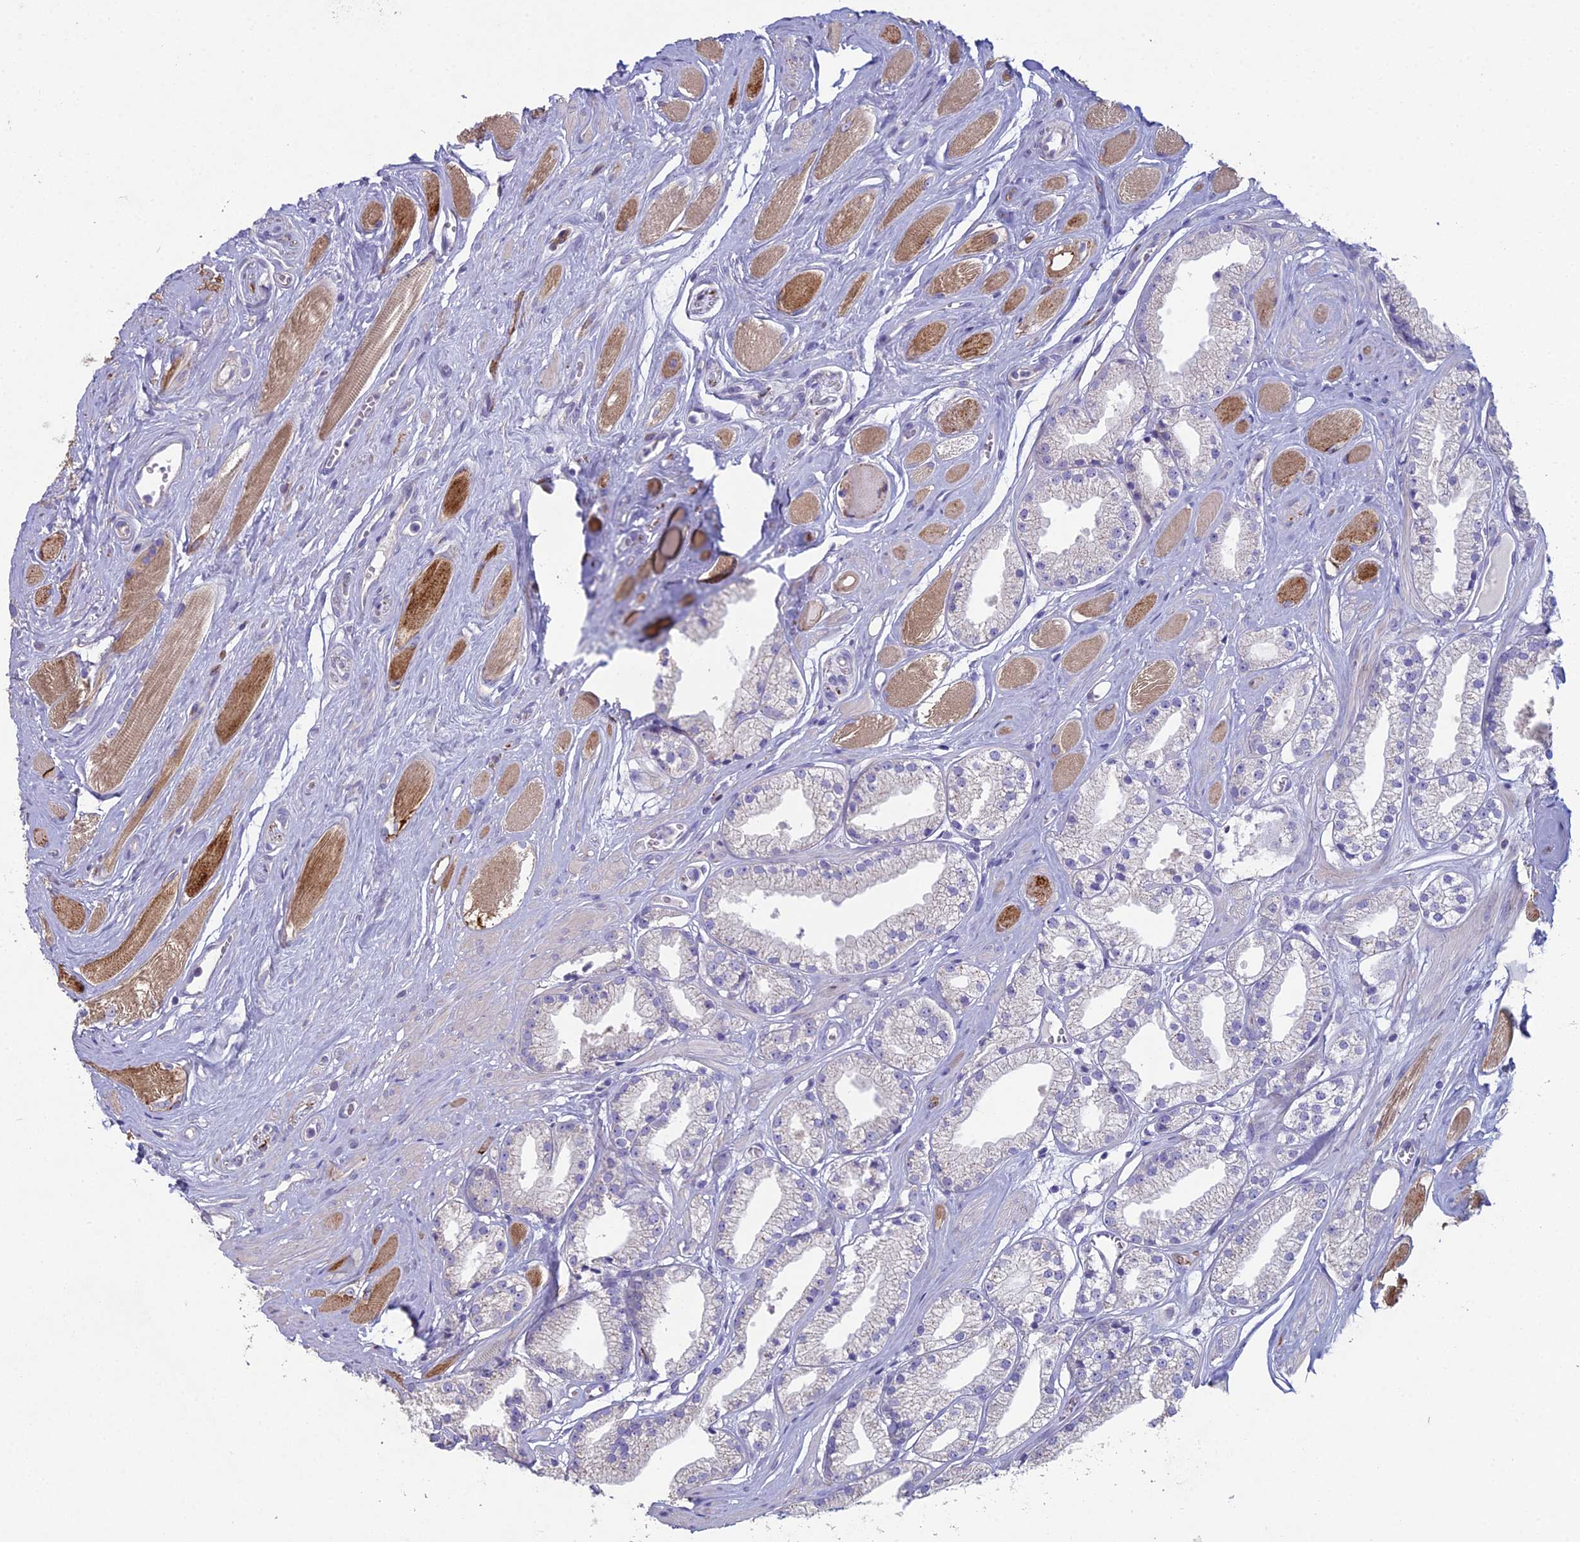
{"staining": {"intensity": "negative", "quantity": "none", "location": "none"}, "tissue": "prostate cancer", "cell_type": "Tumor cells", "image_type": "cancer", "snomed": [{"axis": "morphology", "description": "Adenocarcinoma, High grade"}, {"axis": "topography", "description": "Prostate"}], "caption": "Immunohistochemistry (IHC) image of neoplastic tissue: prostate high-grade adenocarcinoma stained with DAB shows no significant protein positivity in tumor cells. (DAB (3,3'-diaminobenzidine) immunohistochemistry (IHC) with hematoxylin counter stain).", "gene": "NCAM1", "patient": {"sex": "male", "age": 67}}